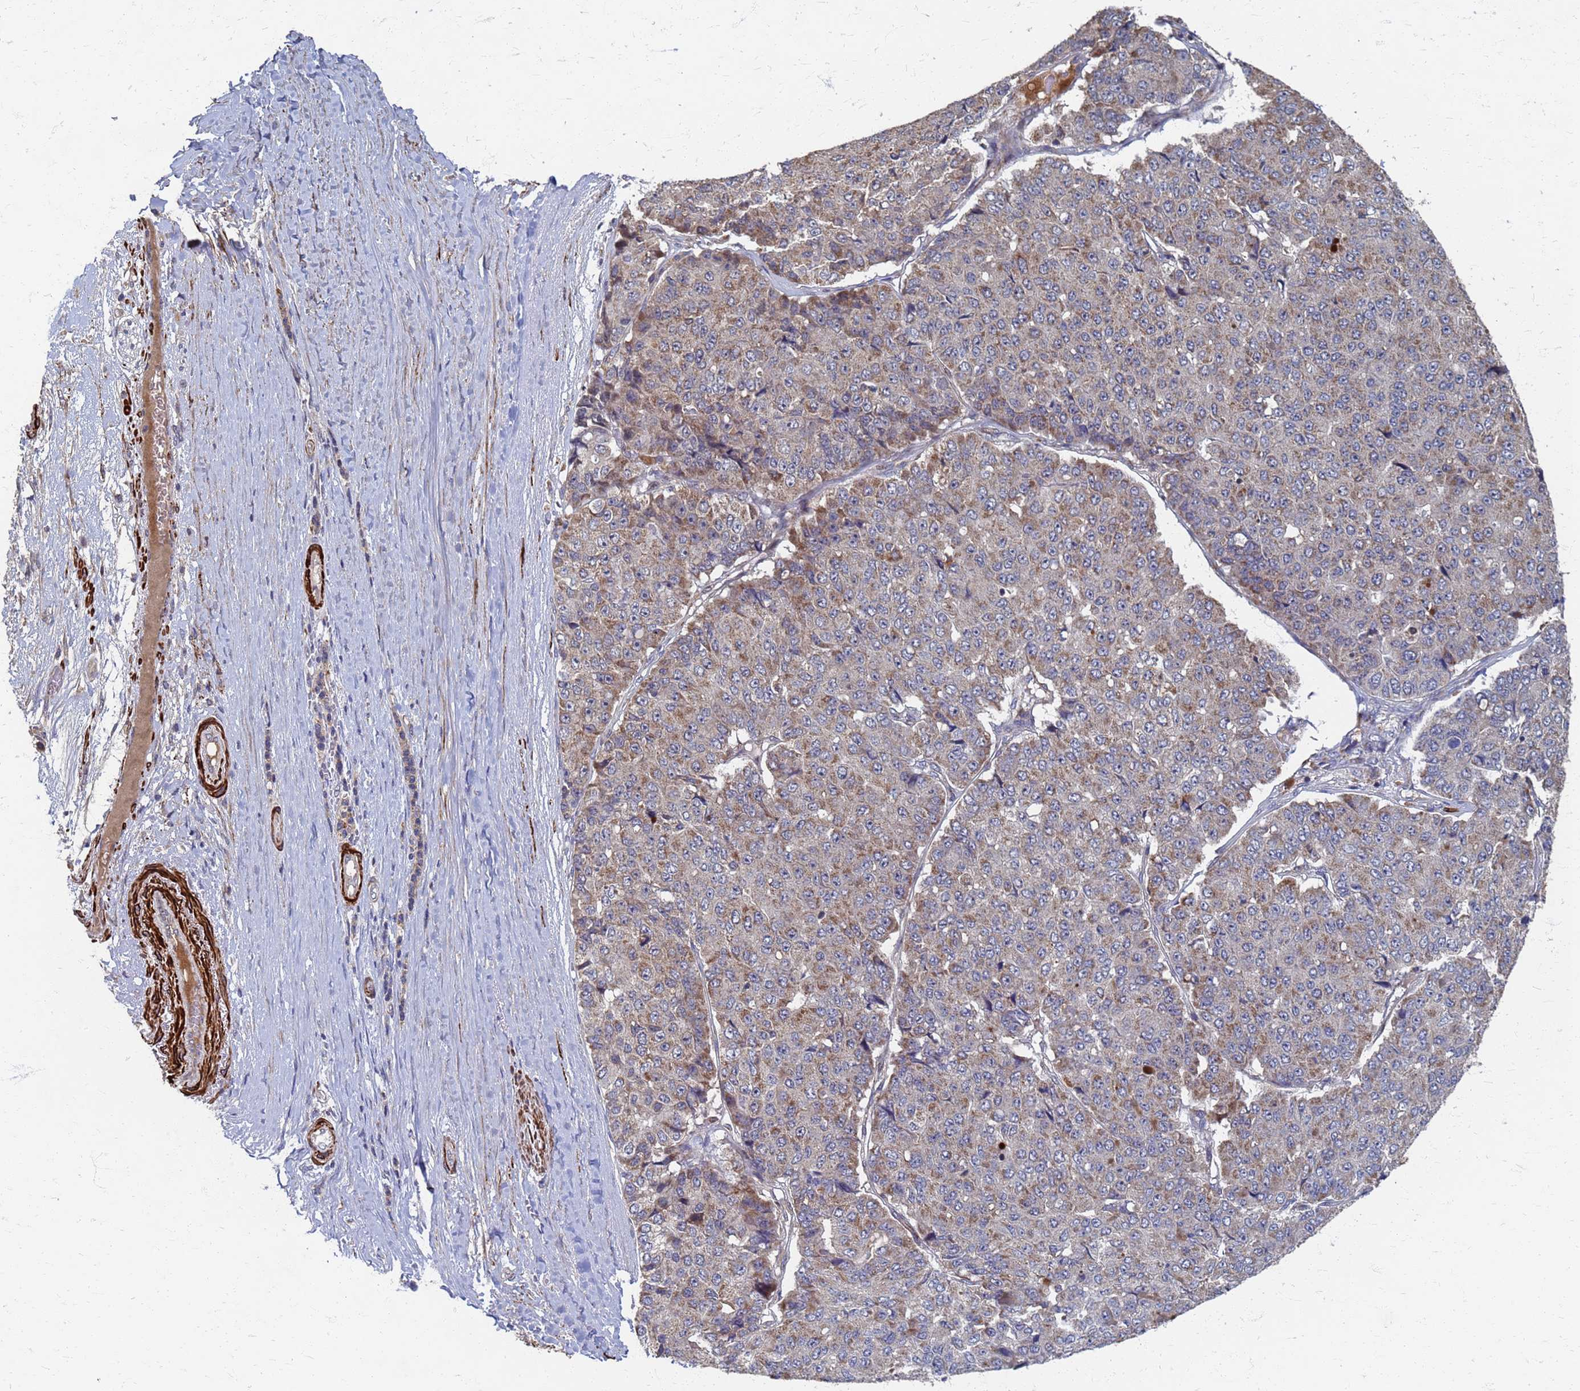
{"staining": {"intensity": "moderate", "quantity": "<25%", "location": "cytoplasmic/membranous"}, "tissue": "pancreatic cancer", "cell_type": "Tumor cells", "image_type": "cancer", "snomed": [{"axis": "morphology", "description": "Adenocarcinoma, NOS"}, {"axis": "topography", "description": "Pancreas"}], "caption": "IHC image of pancreatic cancer (adenocarcinoma) stained for a protein (brown), which demonstrates low levels of moderate cytoplasmic/membranous staining in about <25% of tumor cells.", "gene": "ATPAF1", "patient": {"sex": "male", "age": 50}}